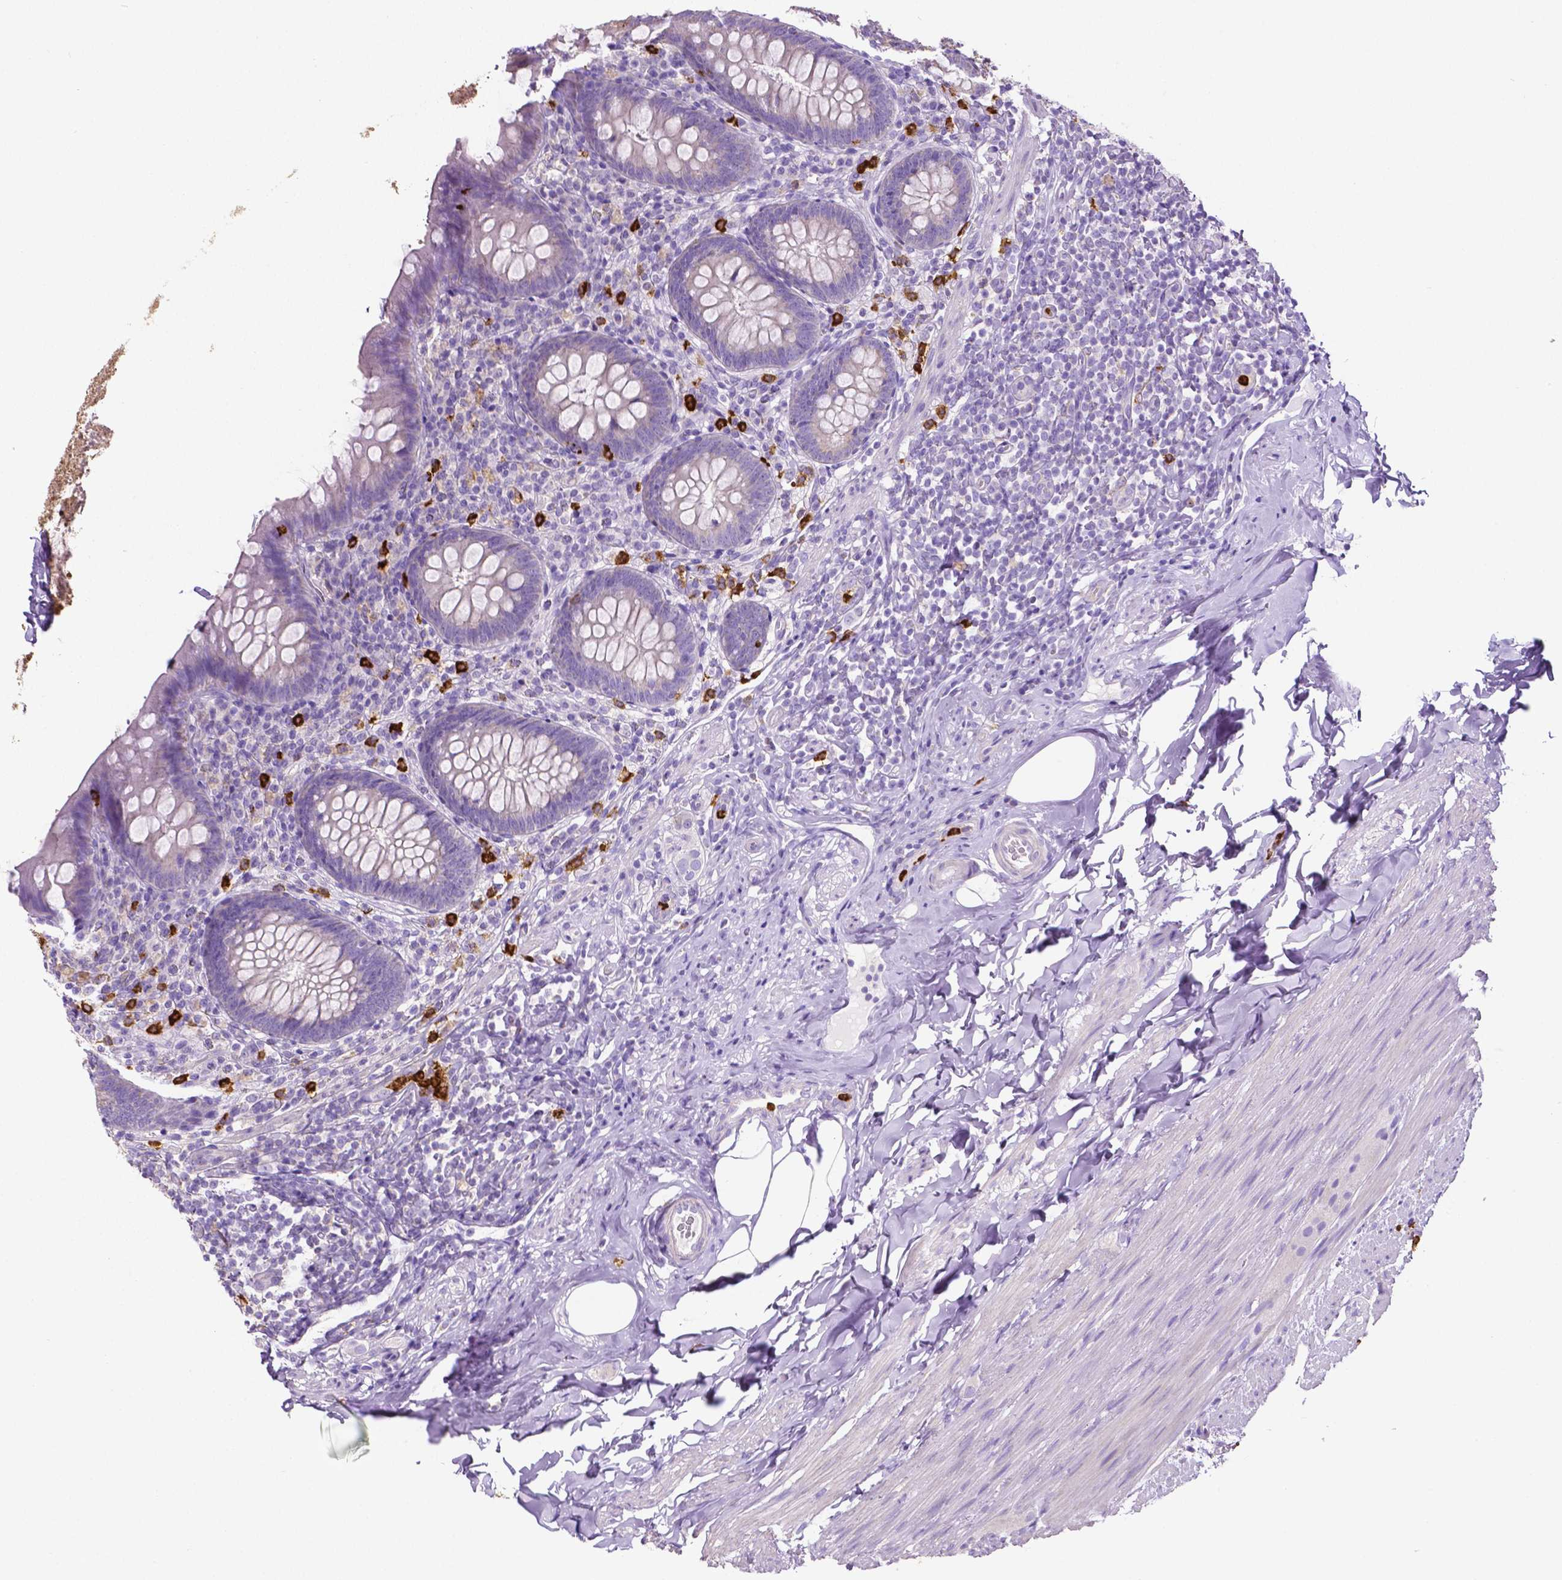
{"staining": {"intensity": "negative", "quantity": "none", "location": "none"}, "tissue": "appendix", "cell_type": "Glandular cells", "image_type": "normal", "snomed": [{"axis": "morphology", "description": "Normal tissue, NOS"}, {"axis": "topography", "description": "Appendix"}], "caption": "This photomicrograph is of unremarkable appendix stained with IHC to label a protein in brown with the nuclei are counter-stained blue. There is no positivity in glandular cells.", "gene": "MMP9", "patient": {"sex": "male", "age": 47}}